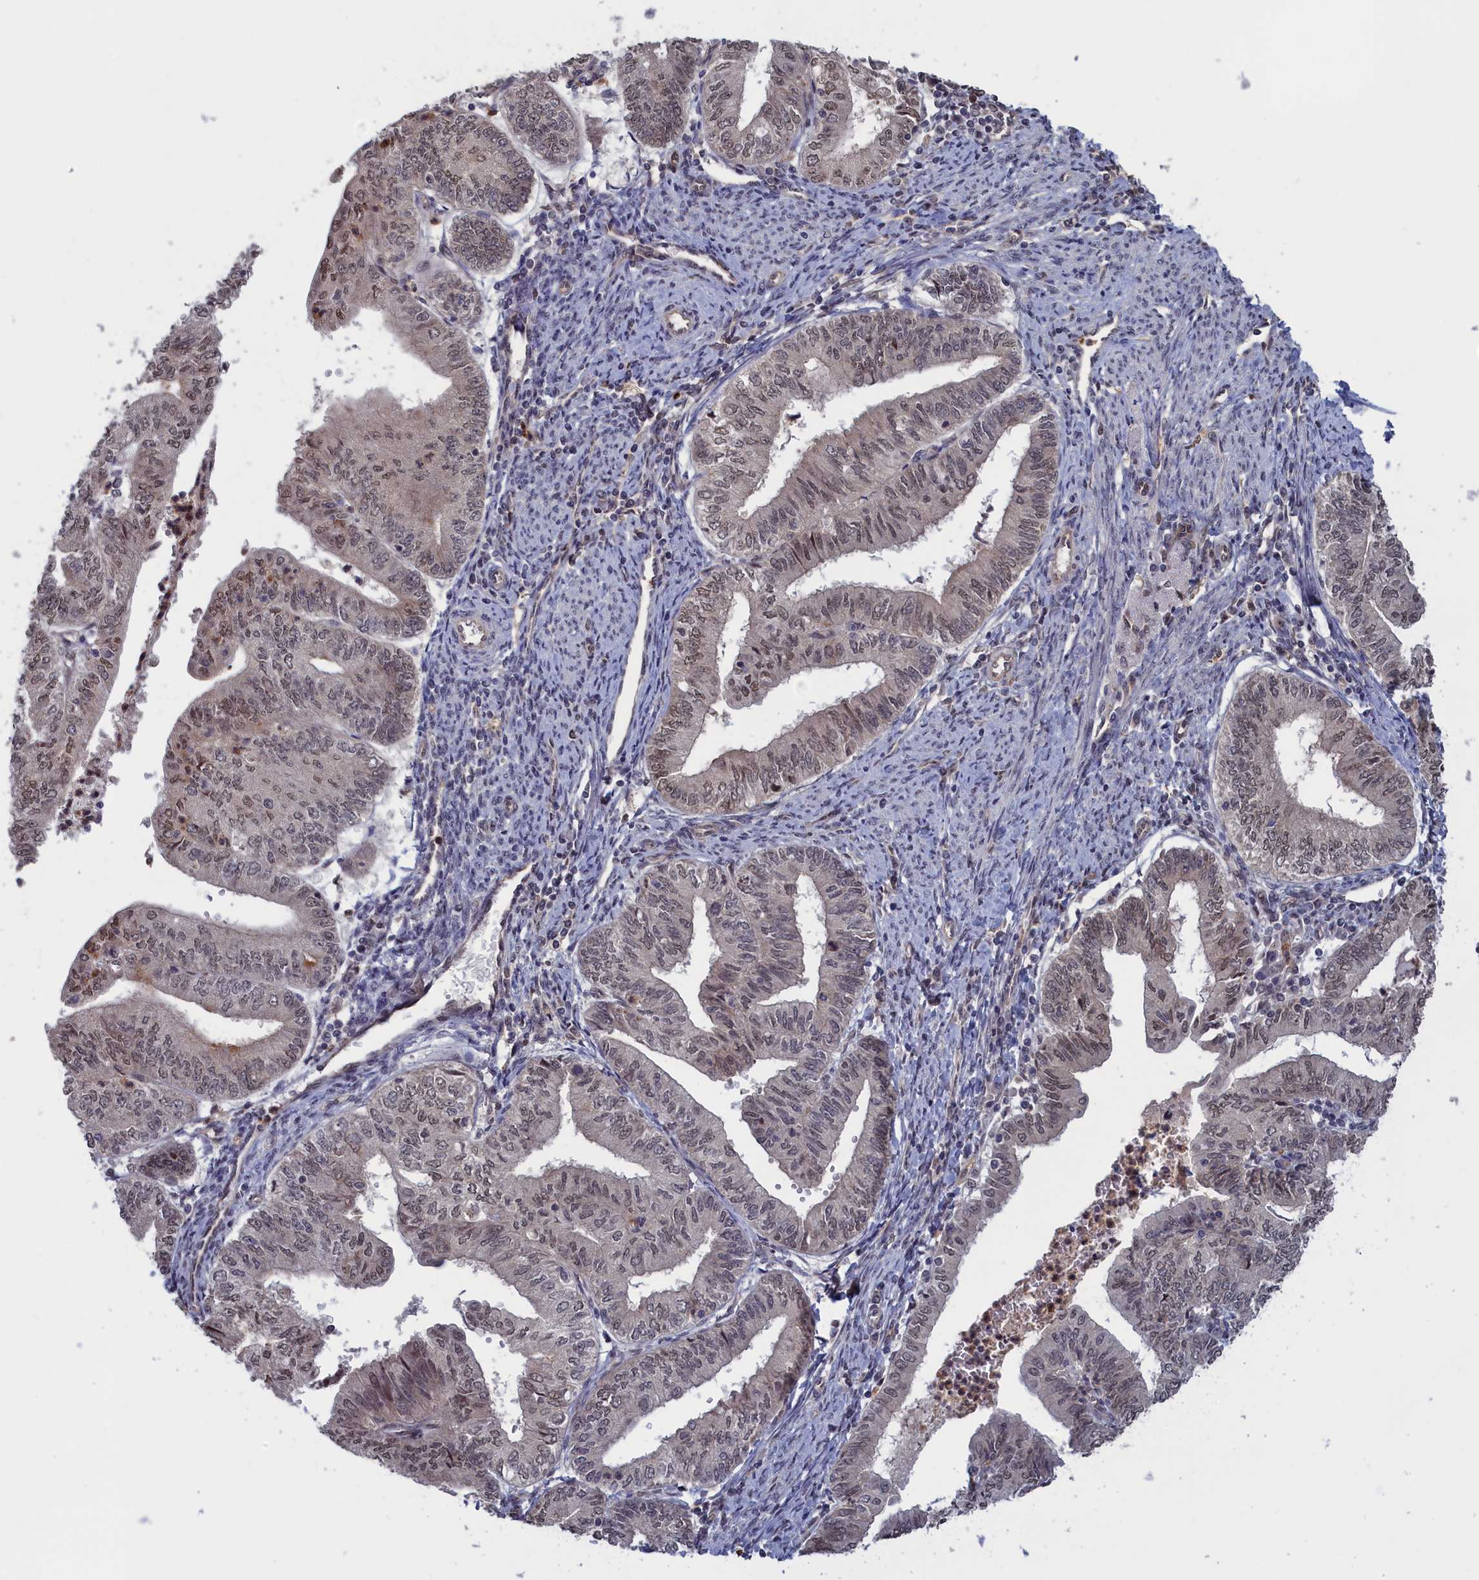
{"staining": {"intensity": "weak", "quantity": "<25%", "location": "nuclear"}, "tissue": "endometrial cancer", "cell_type": "Tumor cells", "image_type": "cancer", "snomed": [{"axis": "morphology", "description": "Adenocarcinoma, NOS"}, {"axis": "topography", "description": "Endometrium"}], "caption": "Immunohistochemistry micrograph of neoplastic tissue: human endometrial adenocarcinoma stained with DAB (3,3'-diaminobenzidine) exhibits no significant protein staining in tumor cells.", "gene": "PLP2", "patient": {"sex": "female", "age": 66}}